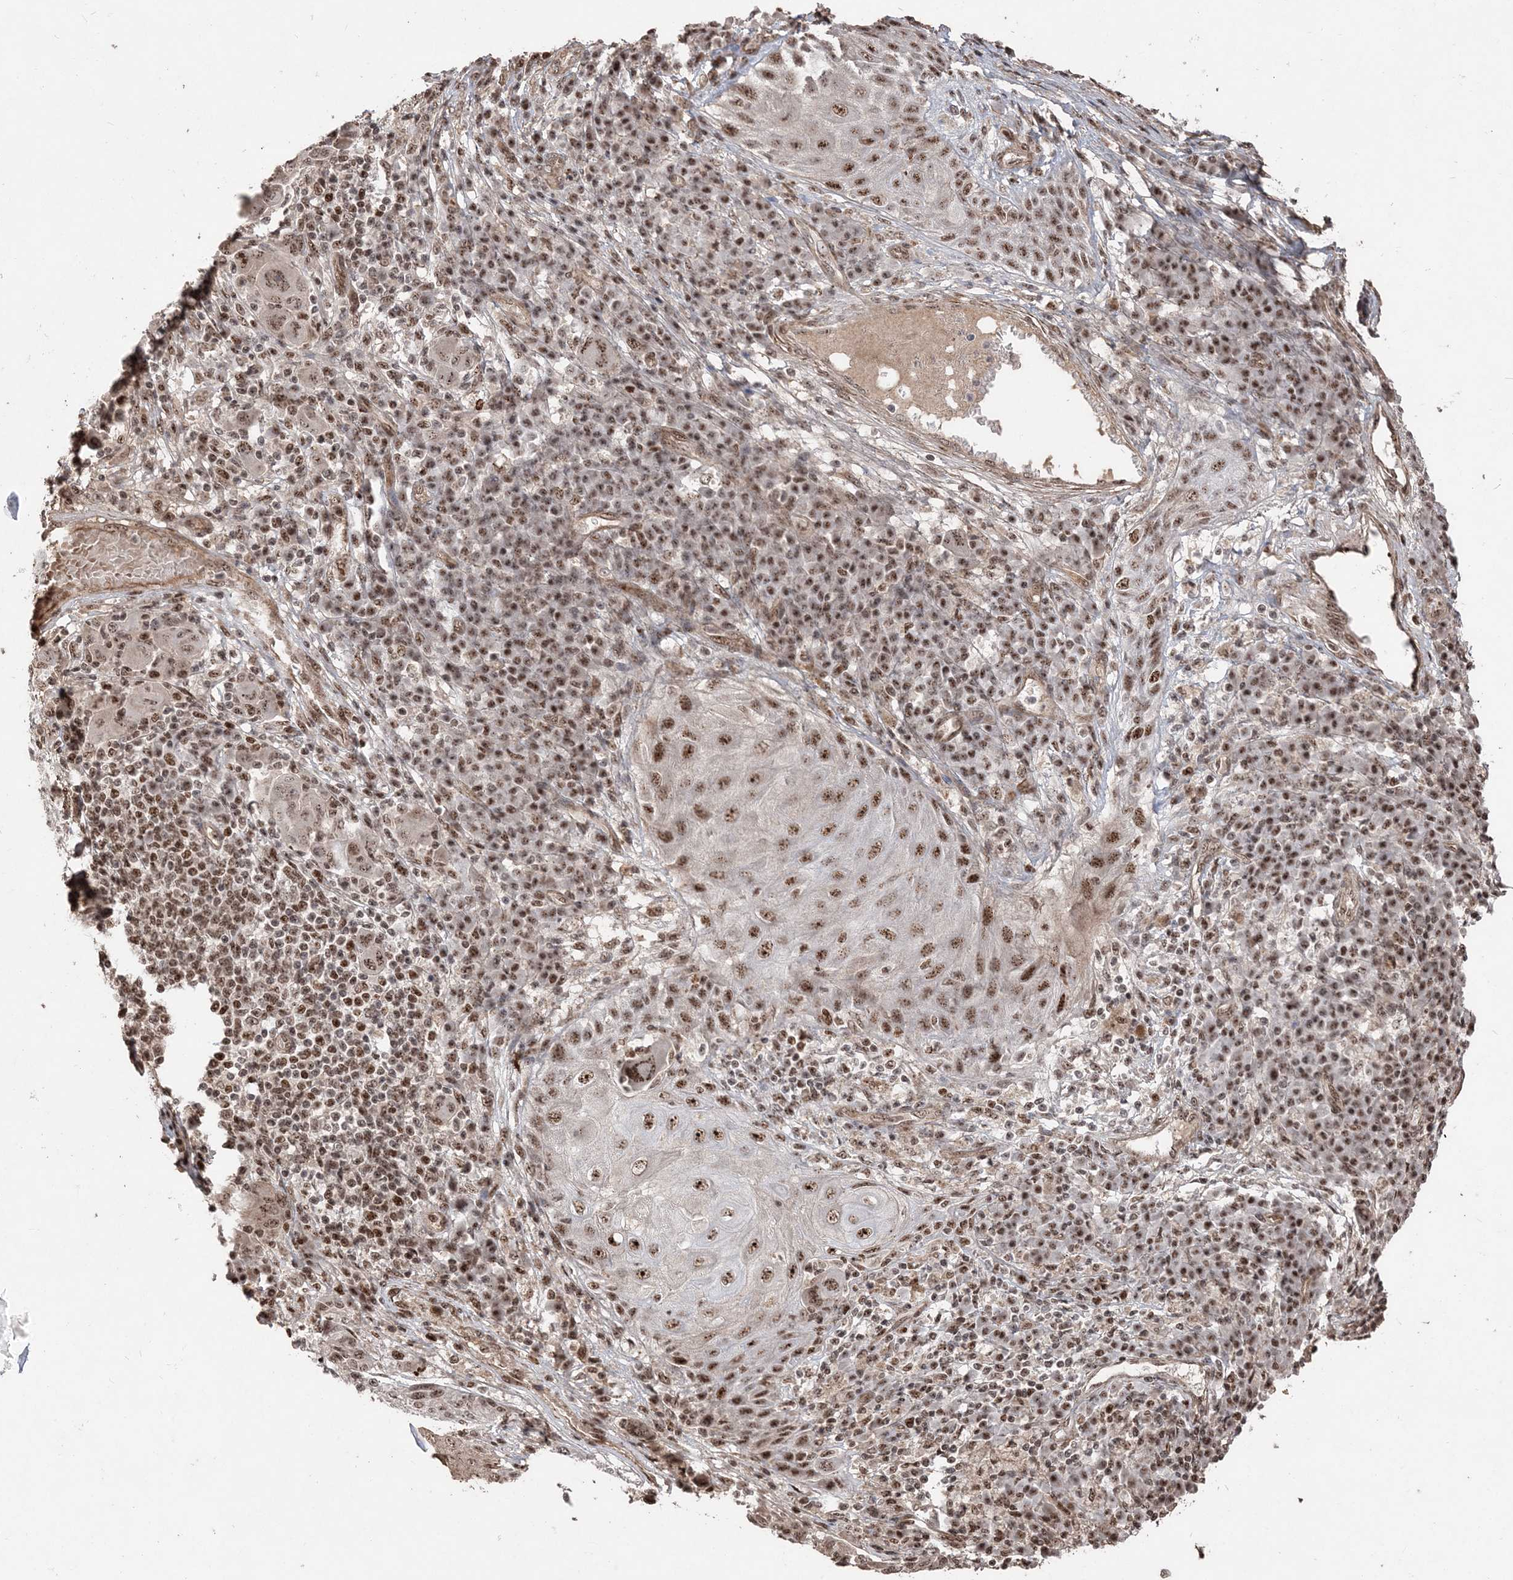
{"staining": {"intensity": "moderate", "quantity": ">75%", "location": "nuclear"}, "tissue": "melanoma", "cell_type": "Tumor cells", "image_type": "cancer", "snomed": [{"axis": "morphology", "description": "Malignant melanoma, NOS"}, {"axis": "topography", "description": "Skin"}], "caption": "Immunohistochemical staining of malignant melanoma demonstrates medium levels of moderate nuclear positivity in approximately >75% of tumor cells. (DAB = brown stain, brightfield microscopy at high magnification).", "gene": "RBM17", "patient": {"sex": "male", "age": 53}}